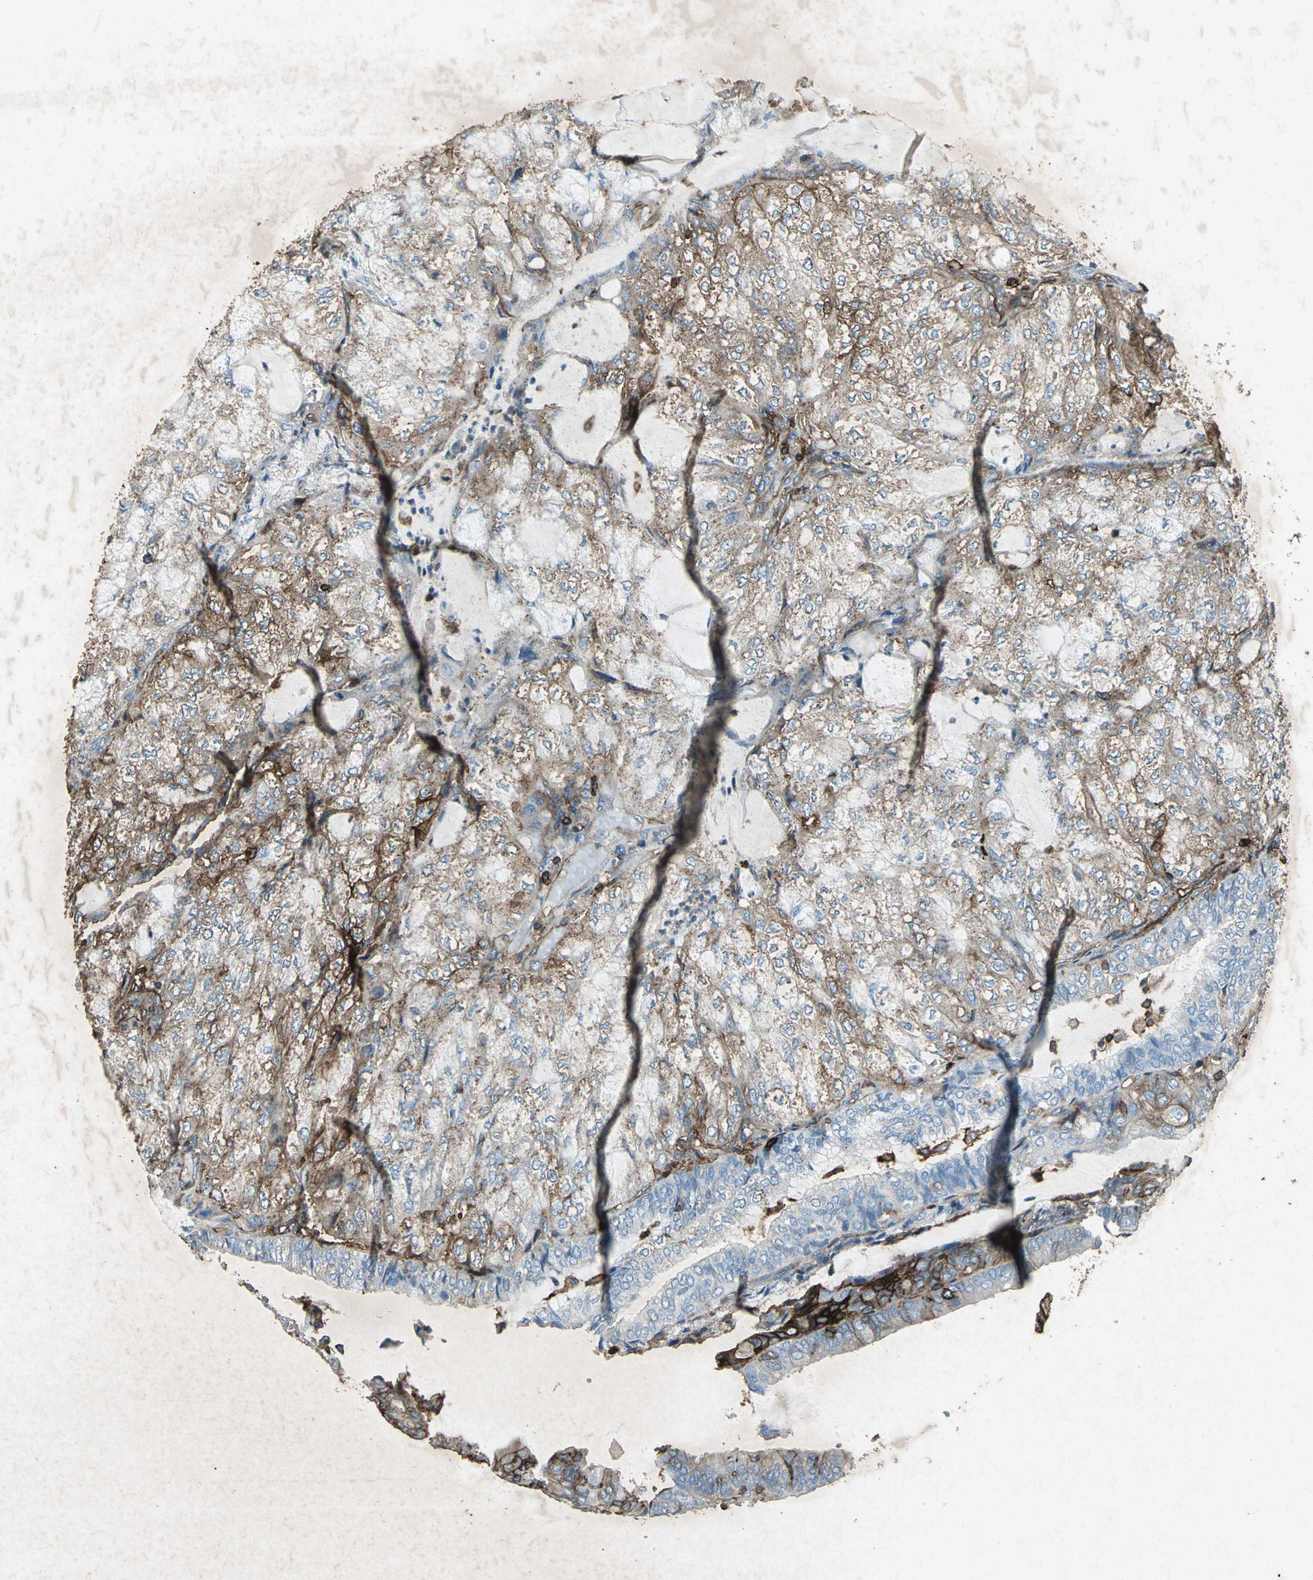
{"staining": {"intensity": "moderate", "quantity": ">75%", "location": "cytoplasmic/membranous"}, "tissue": "endometrial cancer", "cell_type": "Tumor cells", "image_type": "cancer", "snomed": [{"axis": "morphology", "description": "Adenocarcinoma, NOS"}, {"axis": "topography", "description": "Endometrium"}], "caption": "Adenocarcinoma (endometrial) tissue displays moderate cytoplasmic/membranous expression in approximately >75% of tumor cells, visualized by immunohistochemistry.", "gene": "CCR6", "patient": {"sex": "female", "age": 81}}